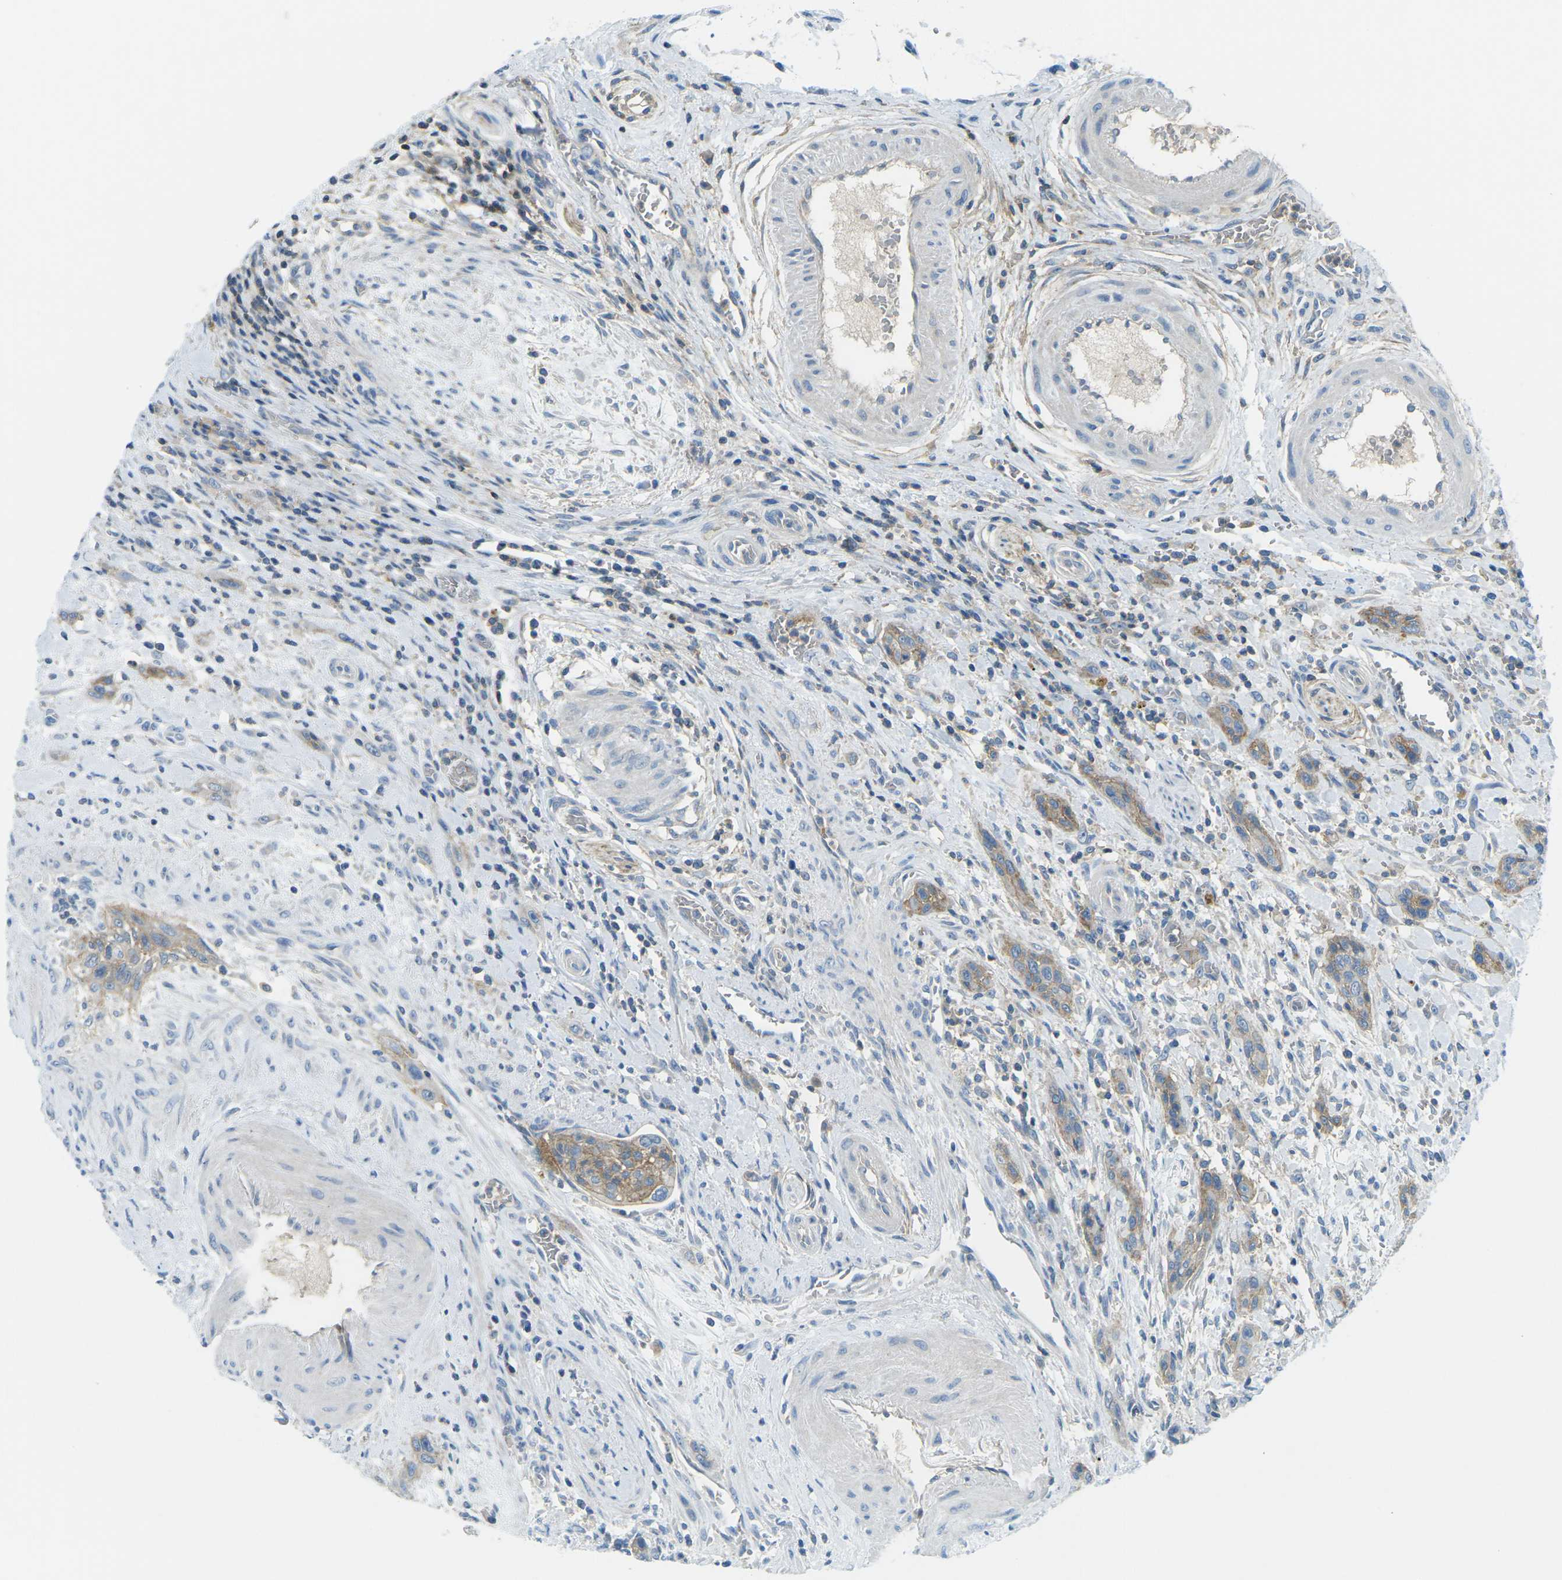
{"staining": {"intensity": "moderate", "quantity": ">75%", "location": "cytoplasmic/membranous"}, "tissue": "urothelial cancer", "cell_type": "Tumor cells", "image_type": "cancer", "snomed": [{"axis": "morphology", "description": "Urothelial carcinoma, High grade"}, {"axis": "topography", "description": "Urinary bladder"}], "caption": "Human urothelial carcinoma (high-grade) stained with a protein marker demonstrates moderate staining in tumor cells.", "gene": "CD47", "patient": {"sex": "male", "age": 35}}